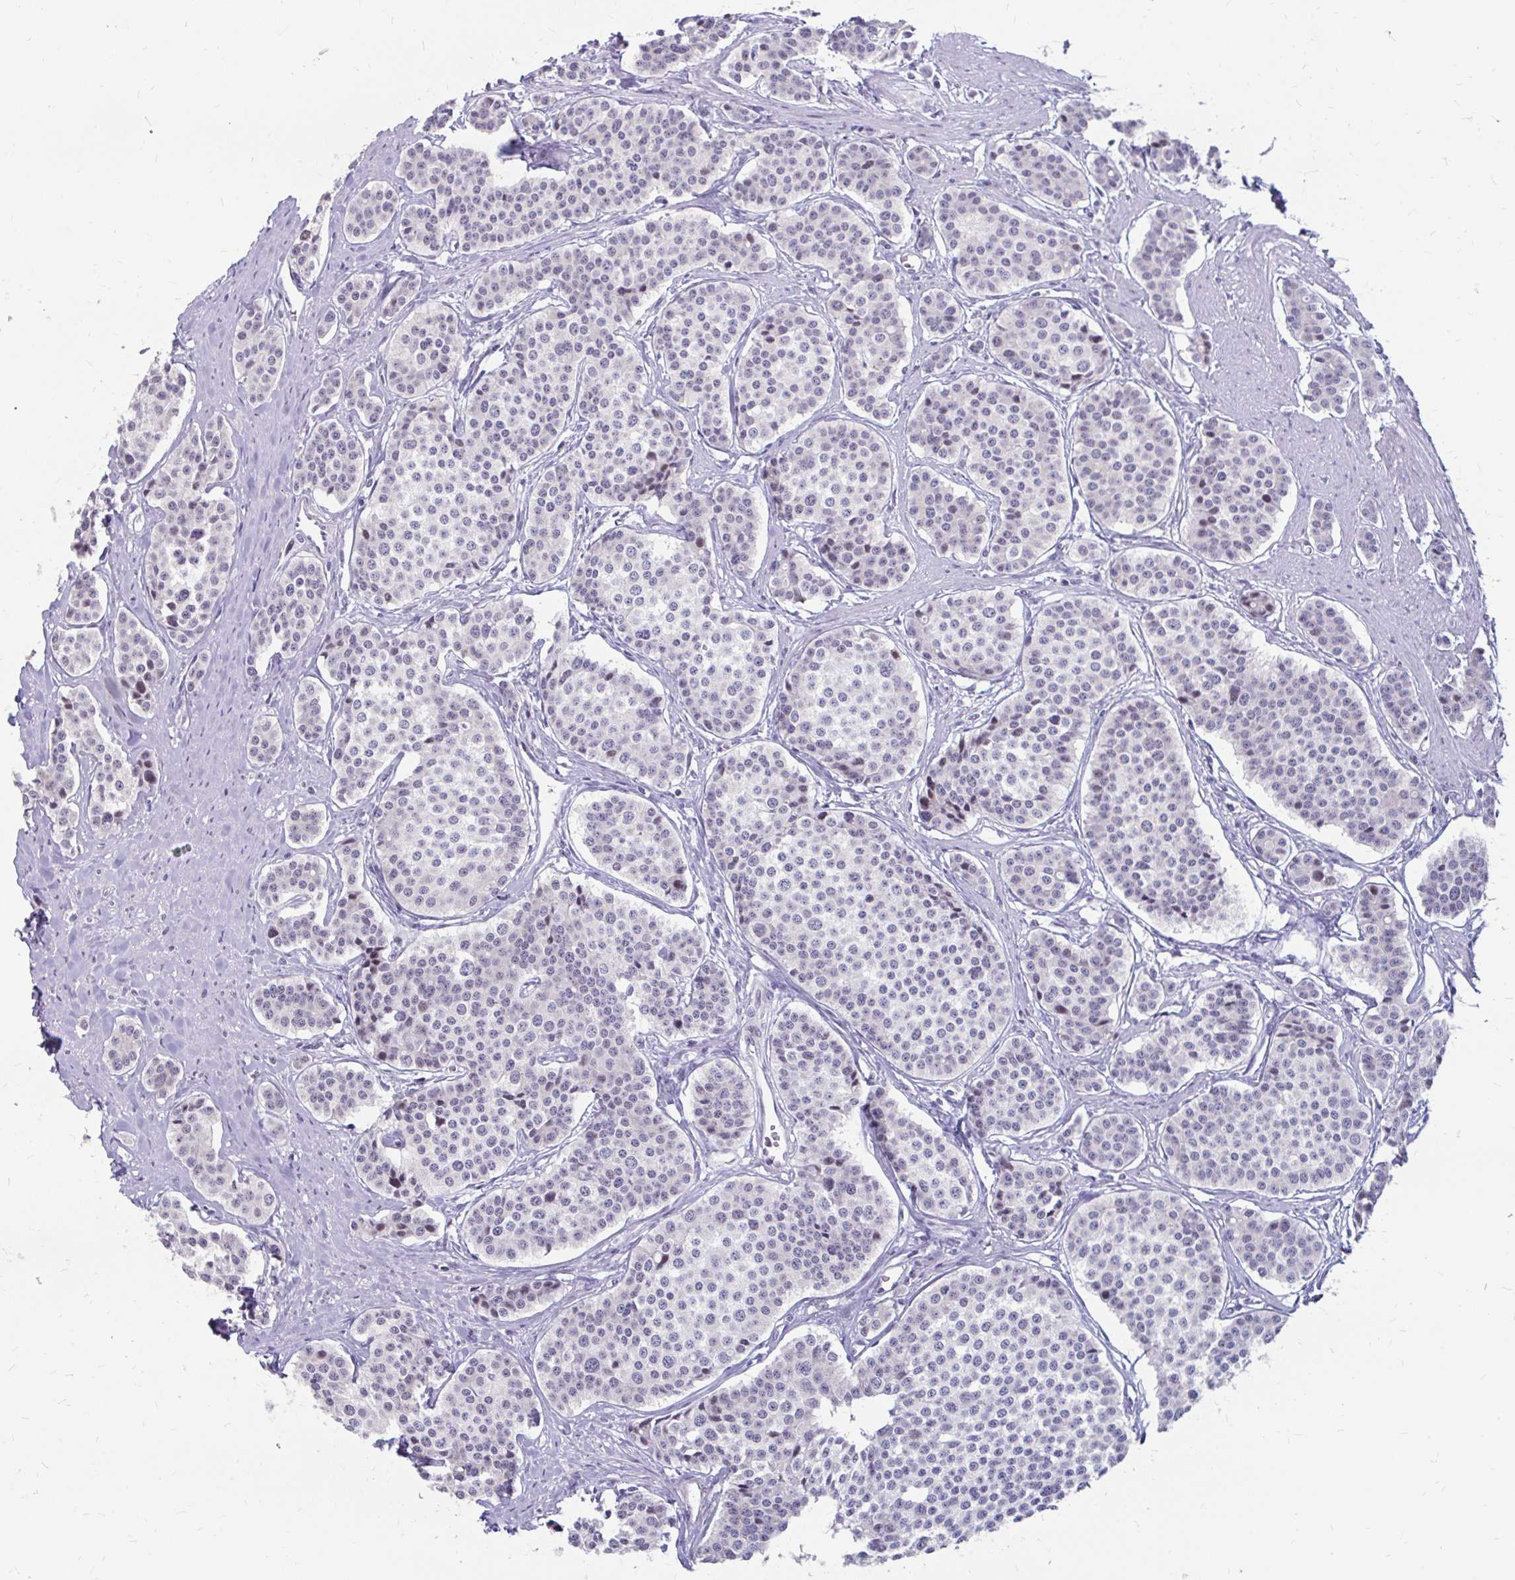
{"staining": {"intensity": "negative", "quantity": "none", "location": "none"}, "tissue": "carcinoid", "cell_type": "Tumor cells", "image_type": "cancer", "snomed": [{"axis": "morphology", "description": "Carcinoid, malignant, NOS"}, {"axis": "topography", "description": "Small intestine"}], "caption": "This image is of carcinoid stained with IHC to label a protein in brown with the nuclei are counter-stained blue. There is no expression in tumor cells.", "gene": "RGS16", "patient": {"sex": "male", "age": 60}}